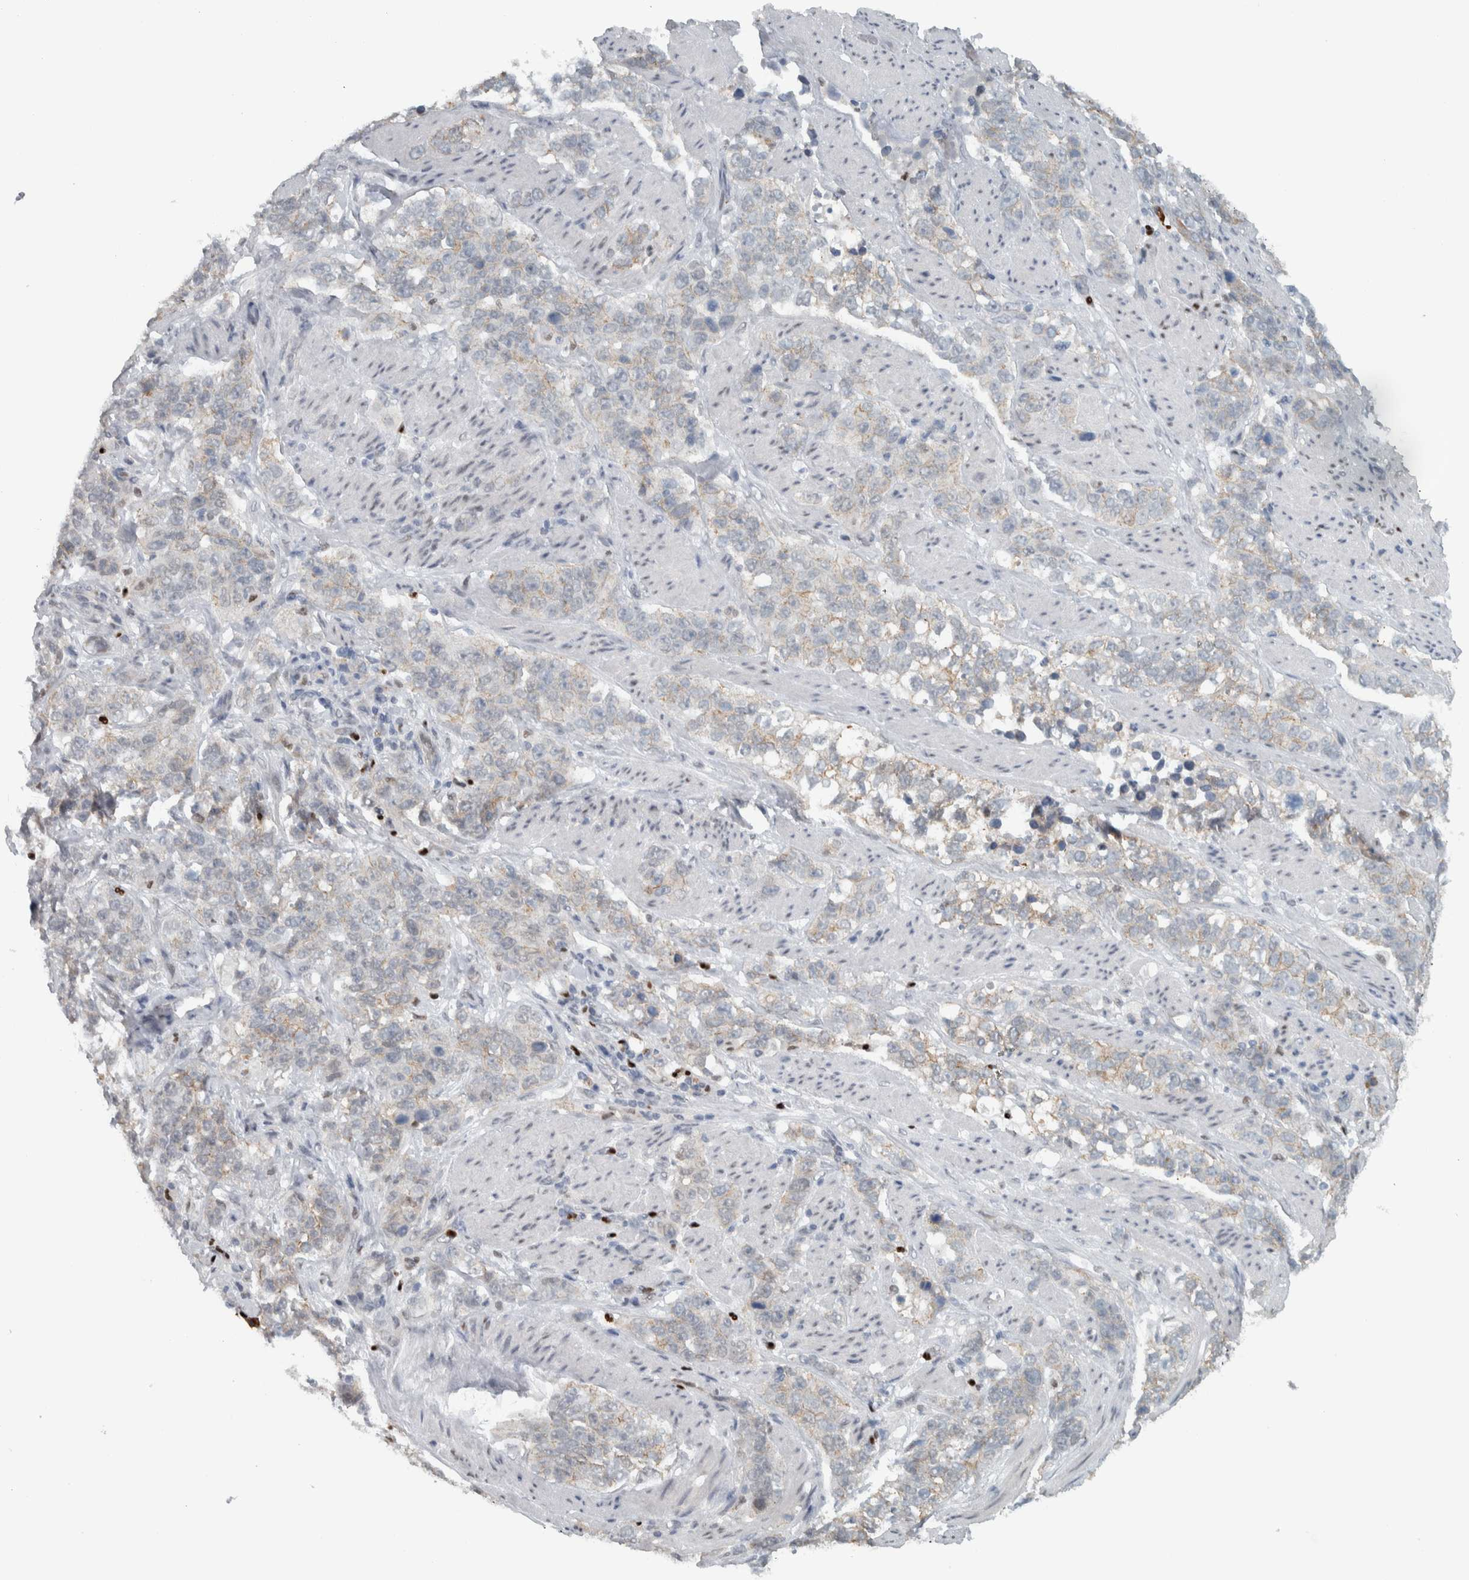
{"staining": {"intensity": "weak", "quantity": "<25%", "location": "cytoplasmic/membranous"}, "tissue": "stomach cancer", "cell_type": "Tumor cells", "image_type": "cancer", "snomed": [{"axis": "morphology", "description": "Adenocarcinoma, NOS"}, {"axis": "topography", "description": "Stomach"}], "caption": "Immunohistochemistry photomicrograph of human stomach cancer stained for a protein (brown), which displays no positivity in tumor cells.", "gene": "ADPRM", "patient": {"sex": "male", "age": 48}}